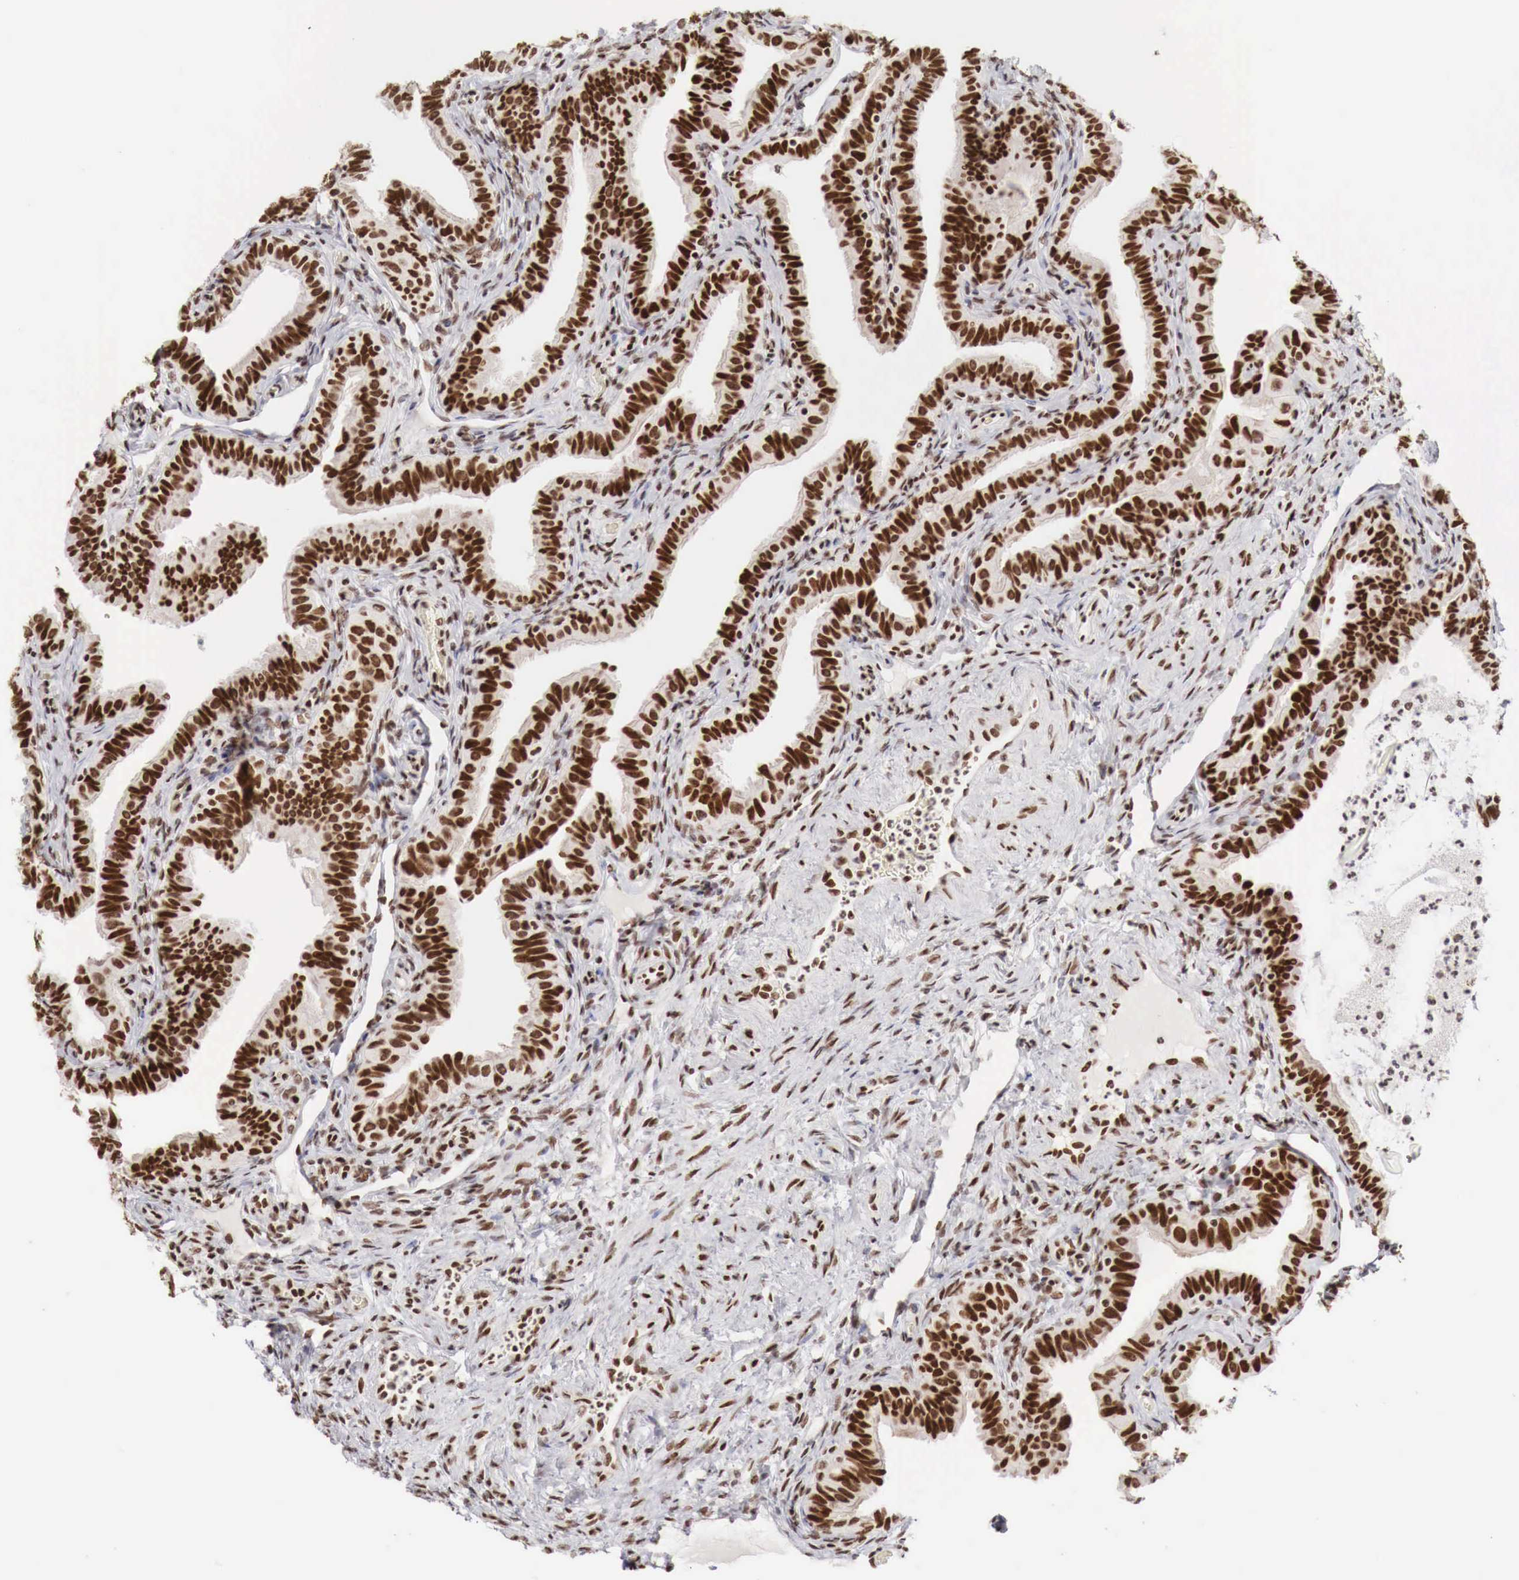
{"staining": {"intensity": "strong", "quantity": ">75%", "location": "nuclear"}, "tissue": "fallopian tube", "cell_type": "Glandular cells", "image_type": "normal", "snomed": [{"axis": "morphology", "description": "Normal tissue, NOS"}, {"axis": "topography", "description": "Fallopian tube"}], "caption": "Fallopian tube stained for a protein shows strong nuclear positivity in glandular cells. (brown staining indicates protein expression, while blue staining denotes nuclei).", "gene": "PHF14", "patient": {"sex": "female", "age": 38}}